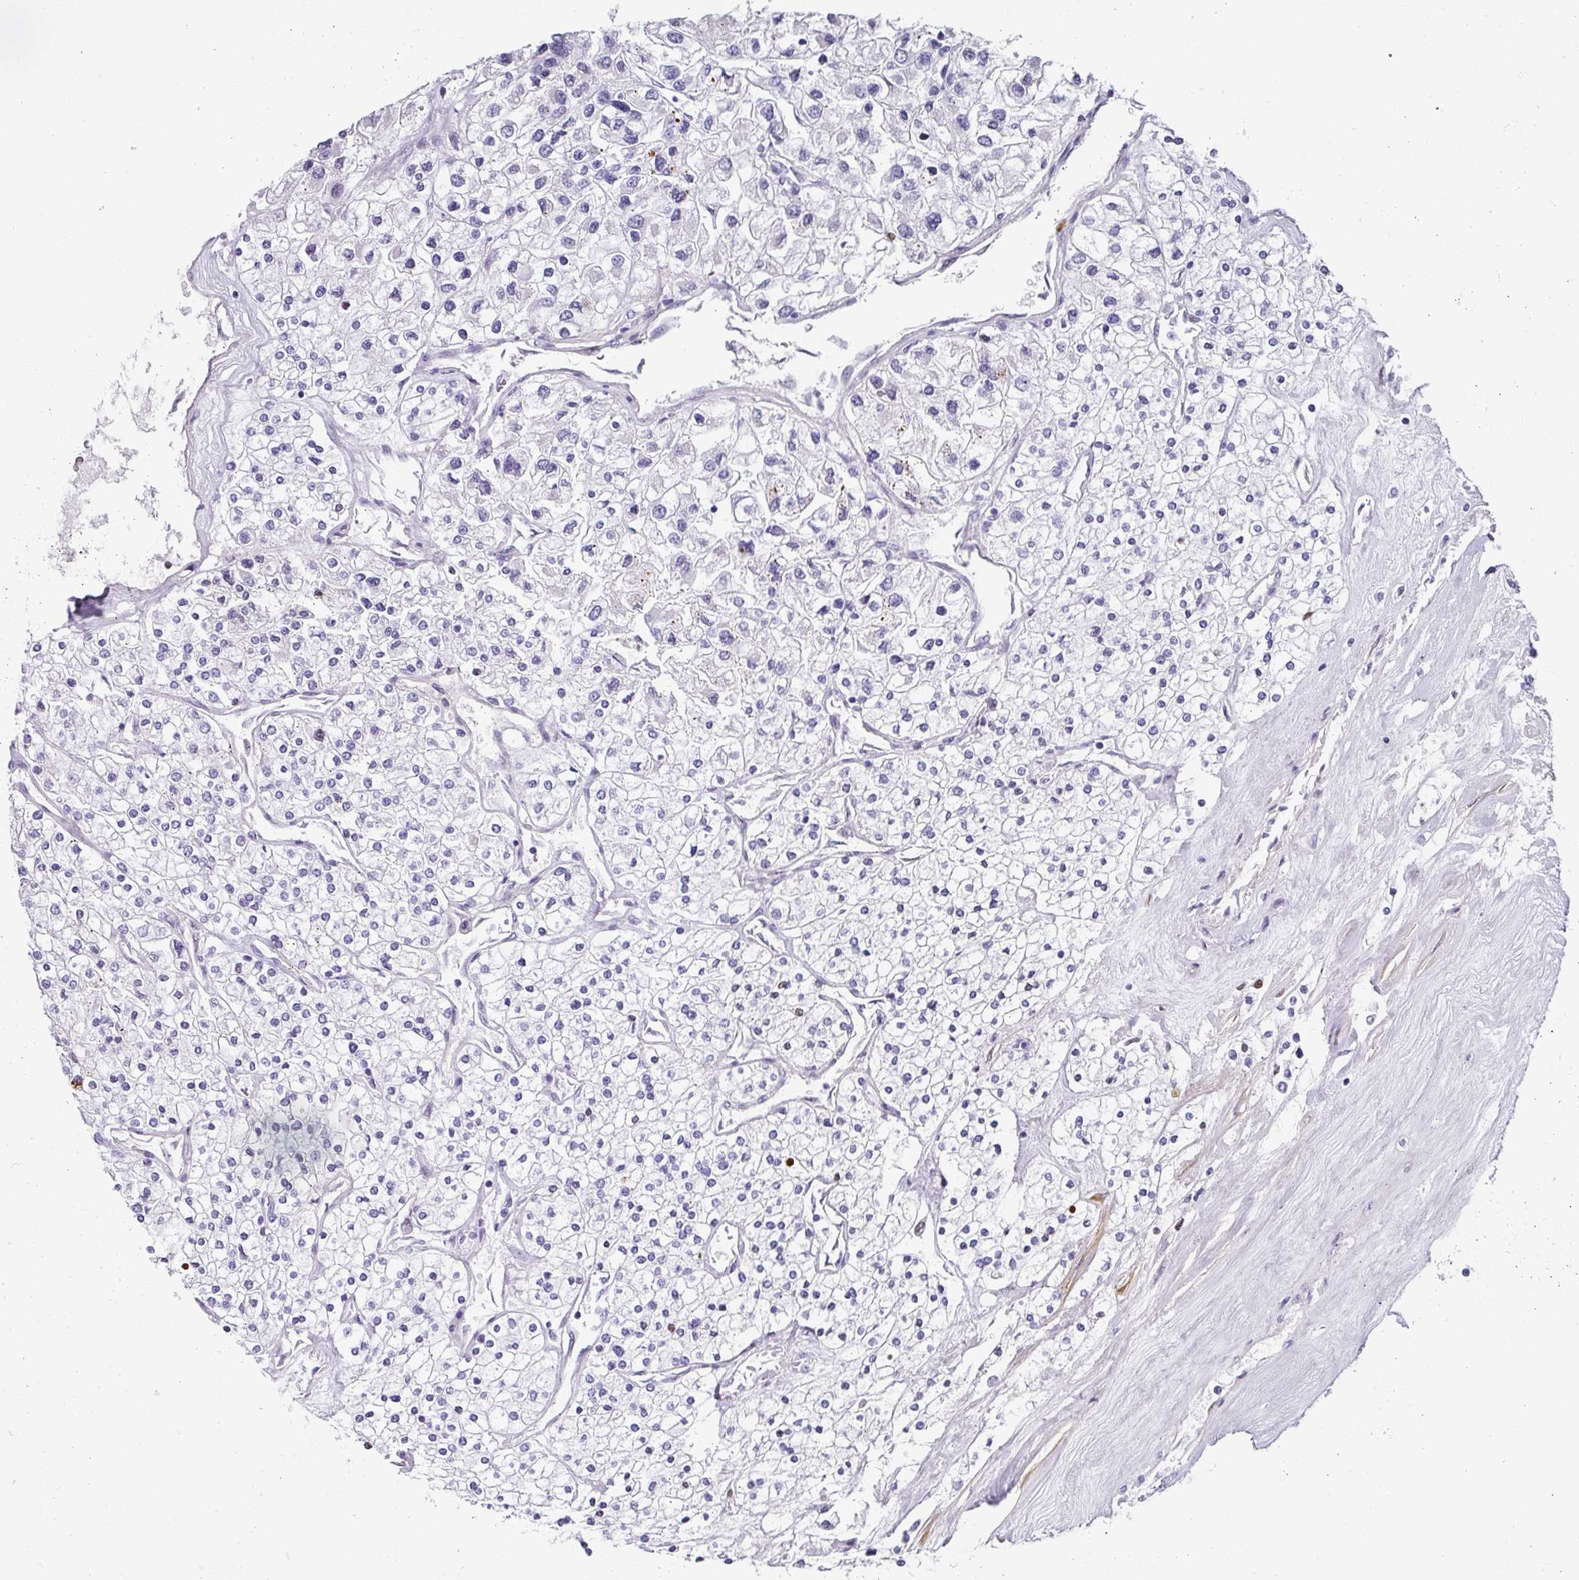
{"staining": {"intensity": "negative", "quantity": "none", "location": "none"}, "tissue": "renal cancer", "cell_type": "Tumor cells", "image_type": "cancer", "snomed": [{"axis": "morphology", "description": "Adenocarcinoma, NOS"}, {"axis": "topography", "description": "Kidney"}], "caption": "The histopathology image displays no staining of tumor cells in renal cancer (adenocarcinoma). Brightfield microscopy of immunohistochemistry (IHC) stained with DAB (3,3'-diaminobenzidine) (brown) and hematoxylin (blue), captured at high magnification.", "gene": "ANKRD29", "patient": {"sex": "male", "age": 80}}